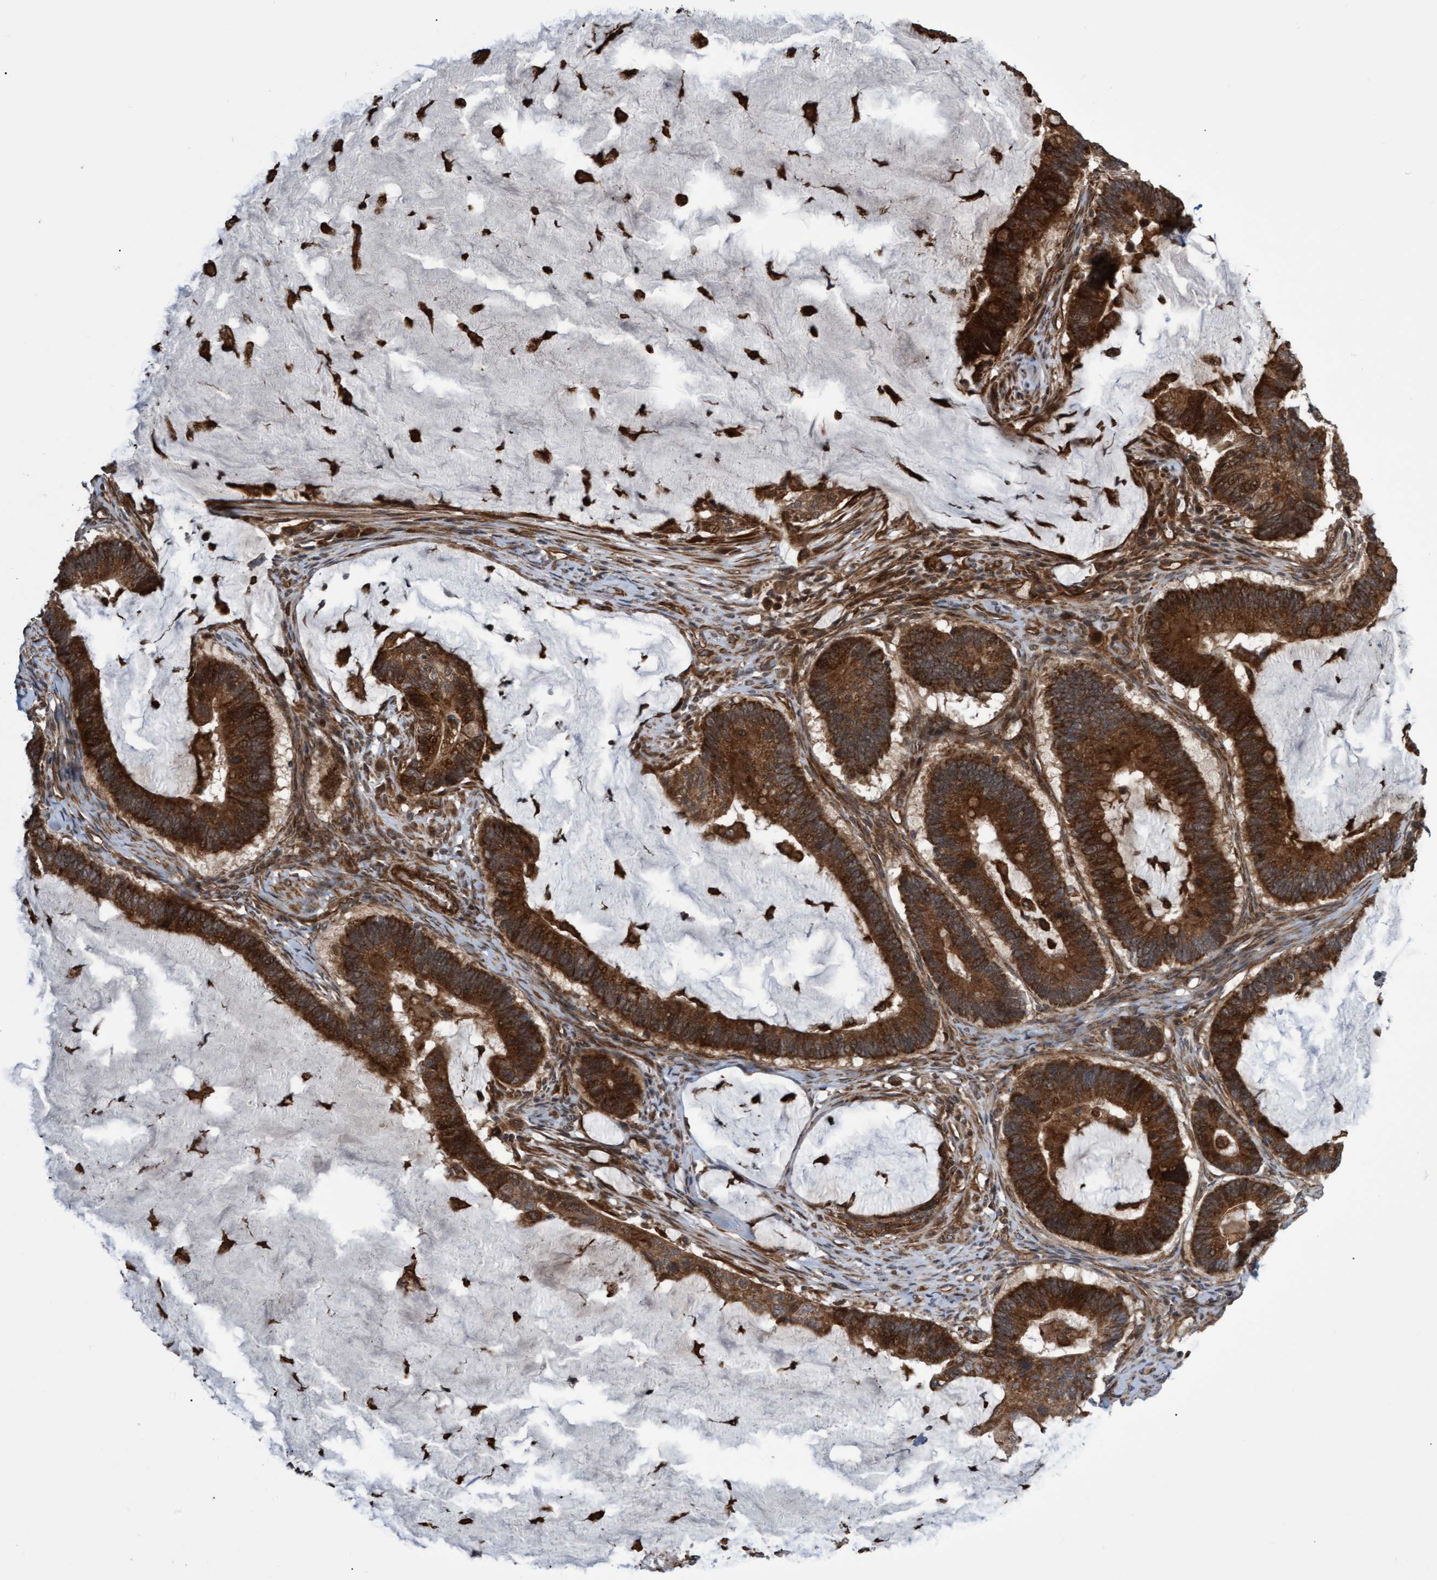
{"staining": {"intensity": "strong", "quantity": ">75%", "location": "cytoplasmic/membranous"}, "tissue": "ovarian cancer", "cell_type": "Tumor cells", "image_type": "cancer", "snomed": [{"axis": "morphology", "description": "Cystadenocarcinoma, mucinous, NOS"}, {"axis": "topography", "description": "Ovary"}], "caption": "Immunohistochemistry (IHC) photomicrograph of ovarian cancer stained for a protein (brown), which shows high levels of strong cytoplasmic/membranous positivity in approximately >75% of tumor cells.", "gene": "TNFRSF10B", "patient": {"sex": "female", "age": 61}}